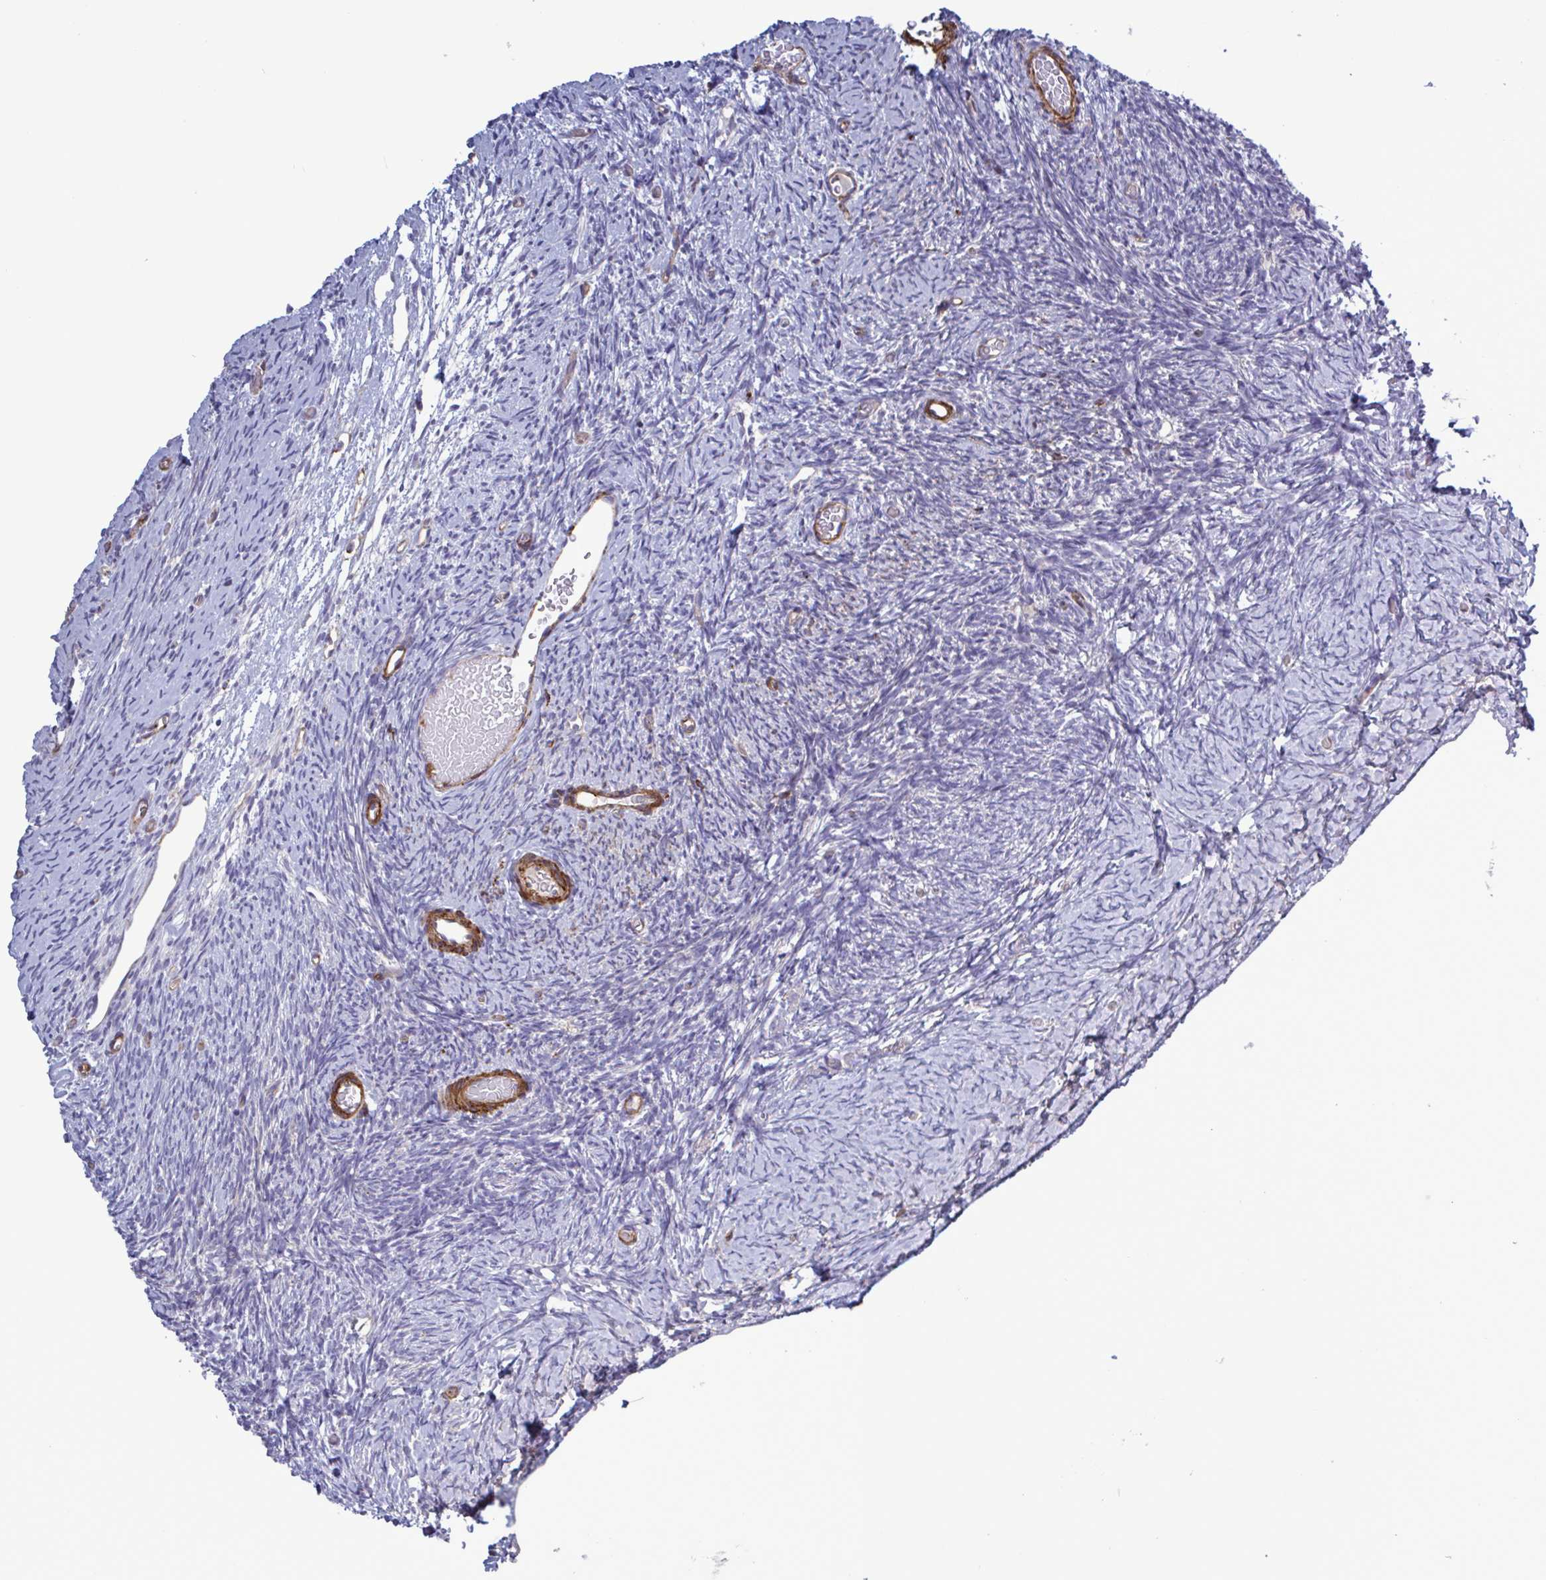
{"staining": {"intensity": "negative", "quantity": "none", "location": "none"}, "tissue": "ovary", "cell_type": "Follicle cells", "image_type": "normal", "snomed": [{"axis": "morphology", "description": "Normal tissue, NOS"}, {"axis": "topography", "description": "Ovary"}], "caption": "Immunohistochemistry (IHC) image of benign ovary: ovary stained with DAB demonstrates no significant protein expression in follicle cells.", "gene": "SHISA7", "patient": {"sex": "female", "age": 39}}